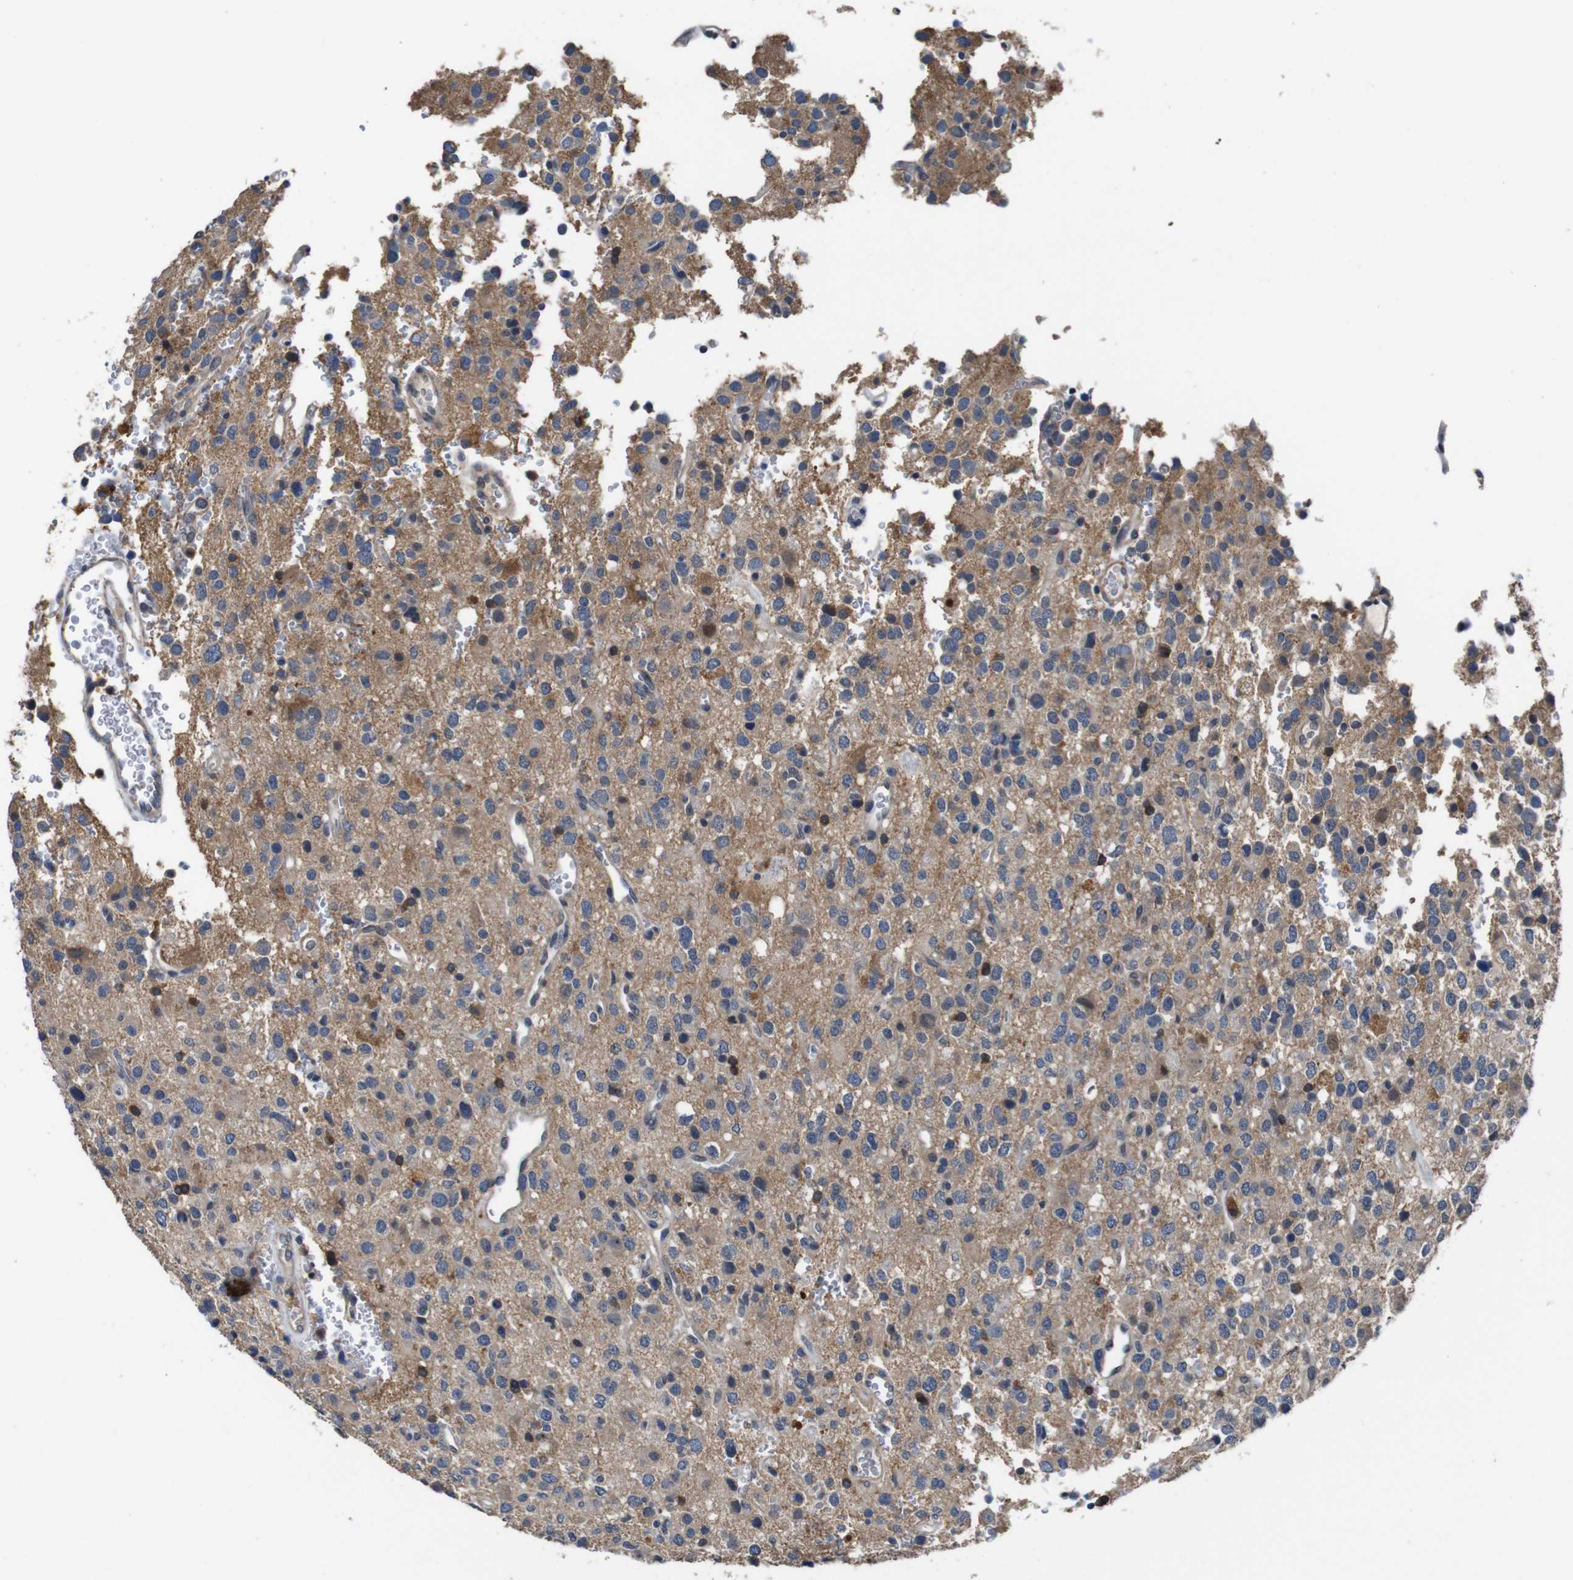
{"staining": {"intensity": "moderate", "quantity": "25%-75%", "location": "cytoplasmic/membranous"}, "tissue": "glioma", "cell_type": "Tumor cells", "image_type": "cancer", "snomed": [{"axis": "morphology", "description": "Glioma, malignant, High grade"}, {"axis": "topography", "description": "Brain"}], "caption": "Moderate cytoplasmic/membranous protein positivity is appreciated in approximately 25%-75% of tumor cells in glioma. The staining is performed using DAB (3,3'-diaminobenzidine) brown chromogen to label protein expression. The nuclei are counter-stained blue using hematoxylin.", "gene": "GLIPR1", "patient": {"sex": "male", "age": 47}}